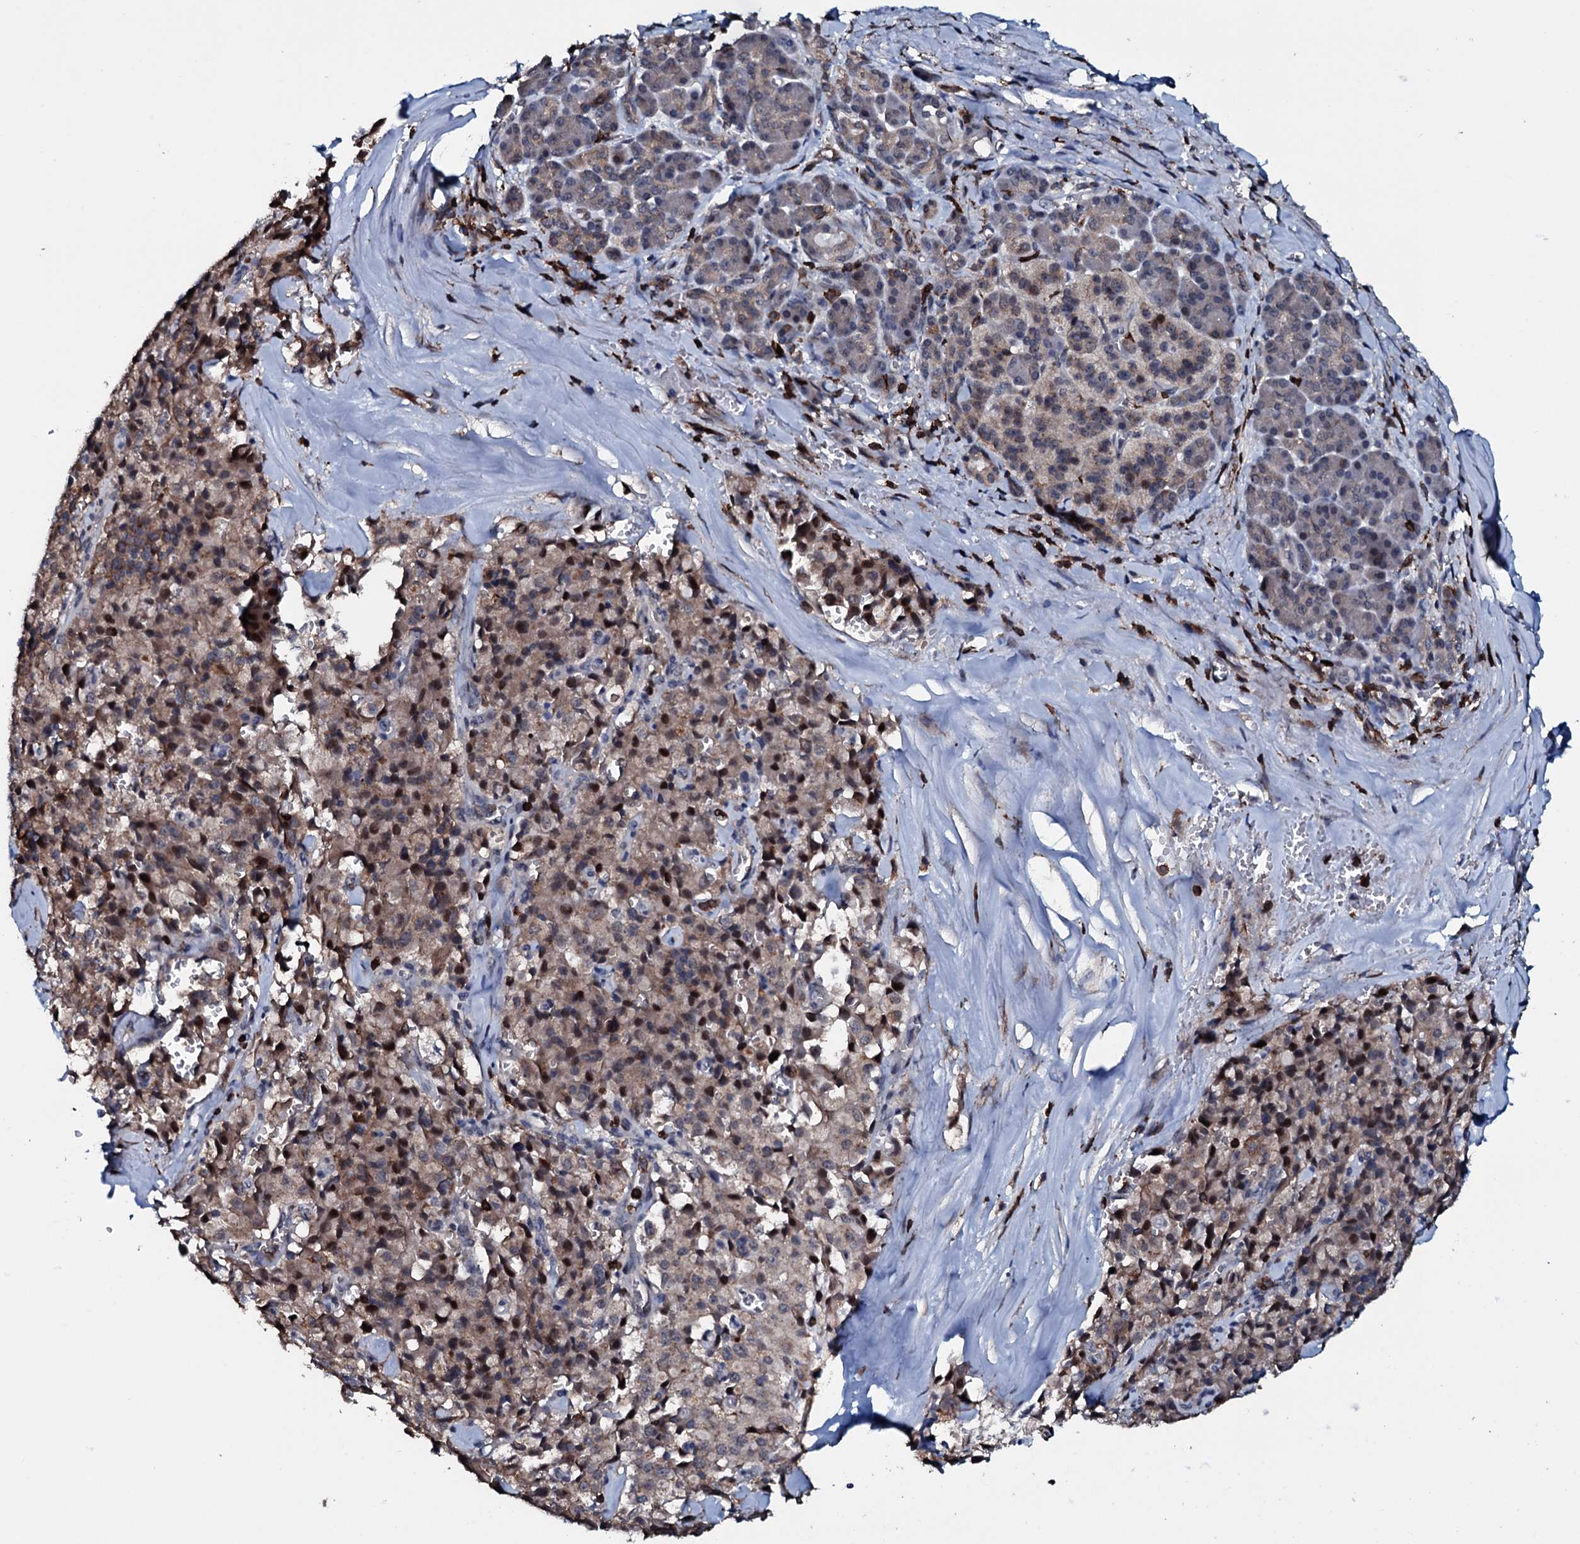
{"staining": {"intensity": "moderate", "quantity": "25%-75%", "location": "cytoplasmic/membranous"}, "tissue": "pancreatic cancer", "cell_type": "Tumor cells", "image_type": "cancer", "snomed": [{"axis": "morphology", "description": "Adenocarcinoma, NOS"}, {"axis": "topography", "description": "Pancreas"}], "caption": "Protein staining of pancreatic cancer tissue exhibits moderate cytoplasmic/membranous expression in about 25%-75% of tumor cells.", "gene": "OGFOD2", "patient": {"sex": "male", "age": 65}}